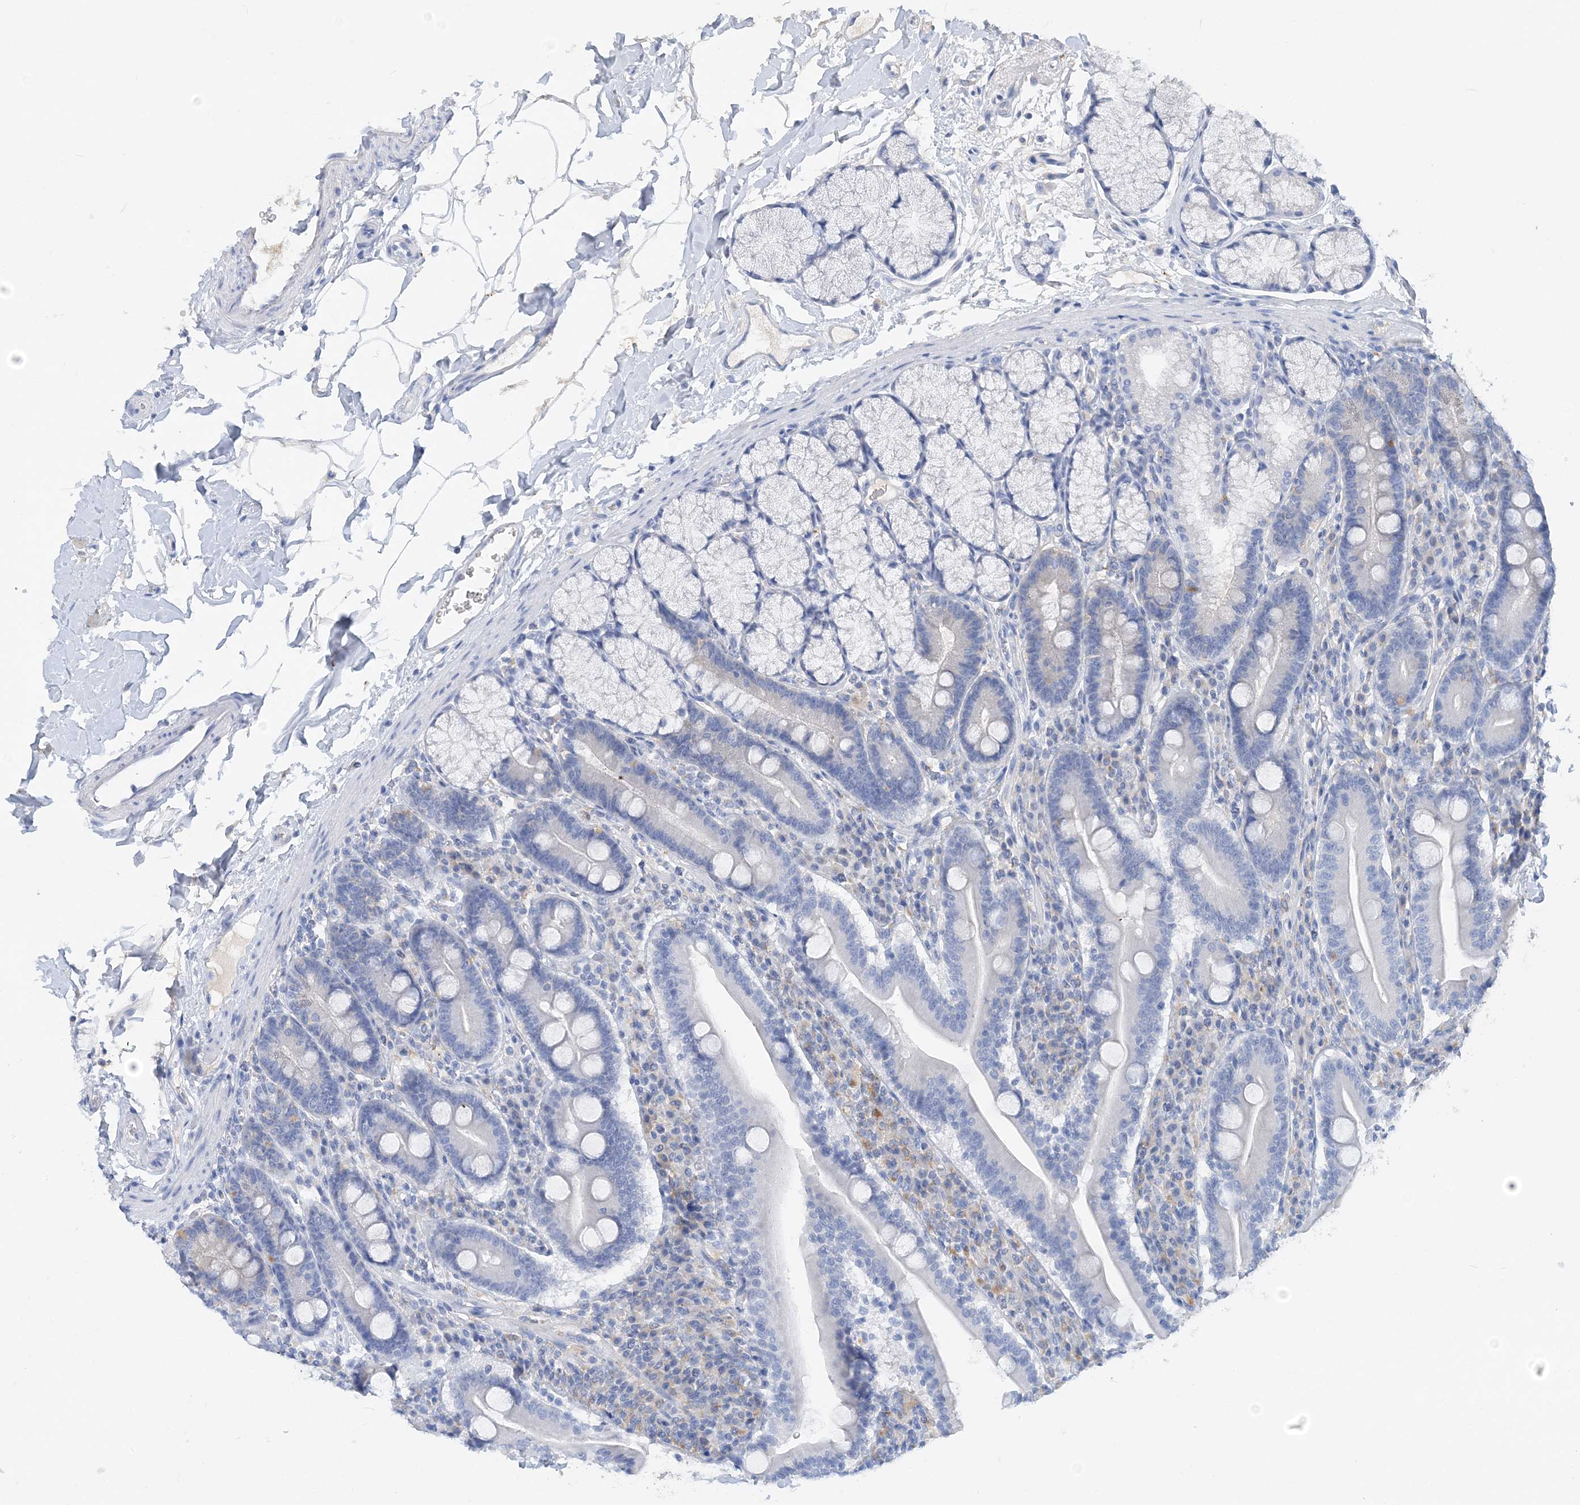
{"staining": {"intensity": "negative", "quantity": "none", "location": "none"}, "tissue": "duodenum", "cell_type": "Glandular cells", "image_type": "normal", "snomed": [{"axis": "morphology", "description": "Normal tissue, NOS"}, {"axis": "topography", "description": "Duodenum"}], "caption": "This is an immunohistochemistry (IHC) micrograph of benign human duodenum. There is no staining in glandular cells.", "gene": "GRINA", "patient": {"sex": "male", "age": 35}}